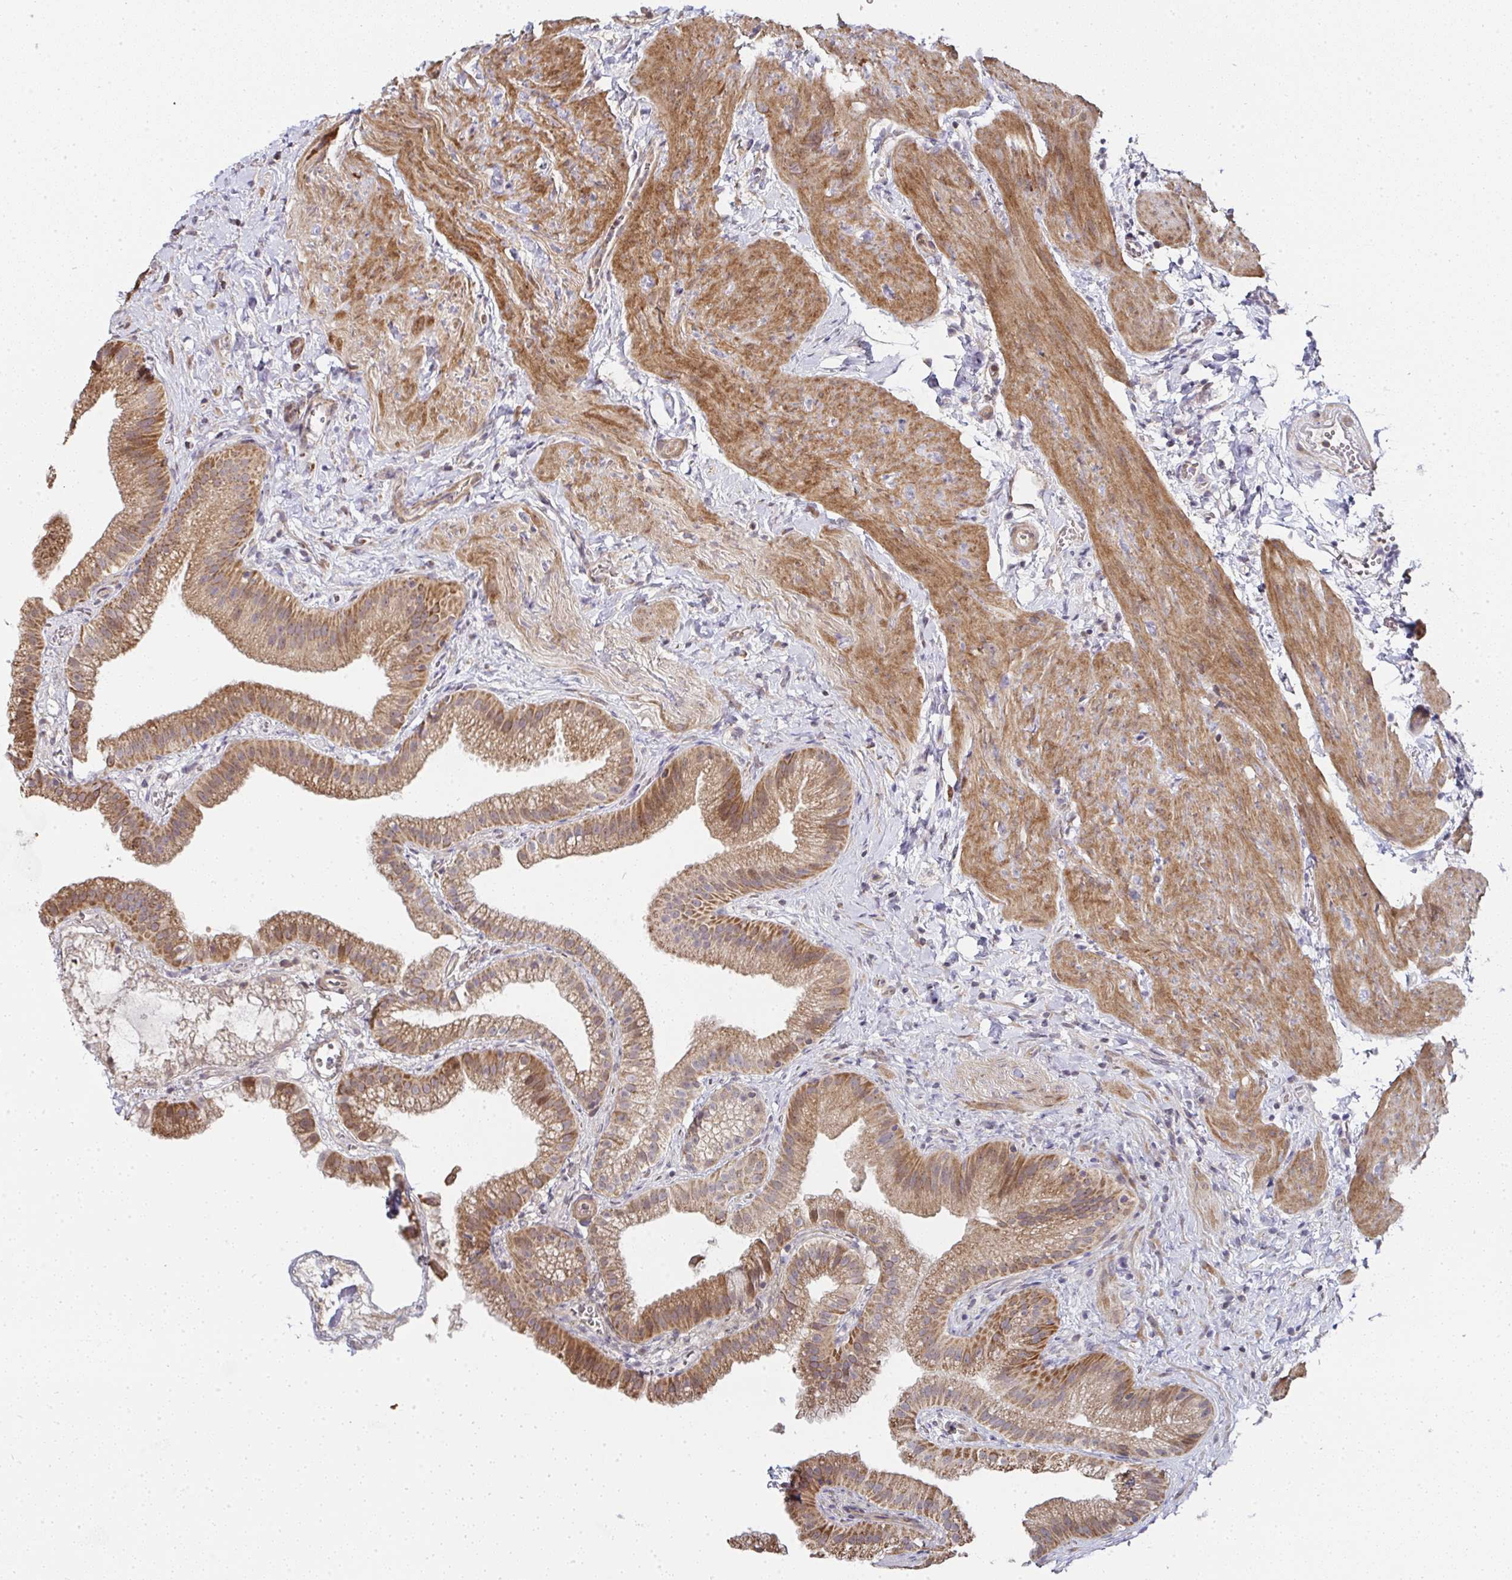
{"staining": {"intensity": "moderate", "quantity": ">75%", "location": "cytoplasmic/membranous"}, "tissue": "gallbladder", "cell_type": "Glandular cells", "image_type": "normal", "snomed": [{"axis": "morphology", "description": "Normal tissue, NOS"}, {"axis": "topography", "description": "Gallbladder"}], "caption": "Protein analysis of unremarkable gallbladder demonstrates moderate cytoplasmic/membranous staining in about >75% of glandular cells. (DAB (3,3'-diaminobenzidine) IHC with brightfield microscopy, high magnification).", "gene": "AGTPBP1", "patient": {"sex": "female", "age": 63}}